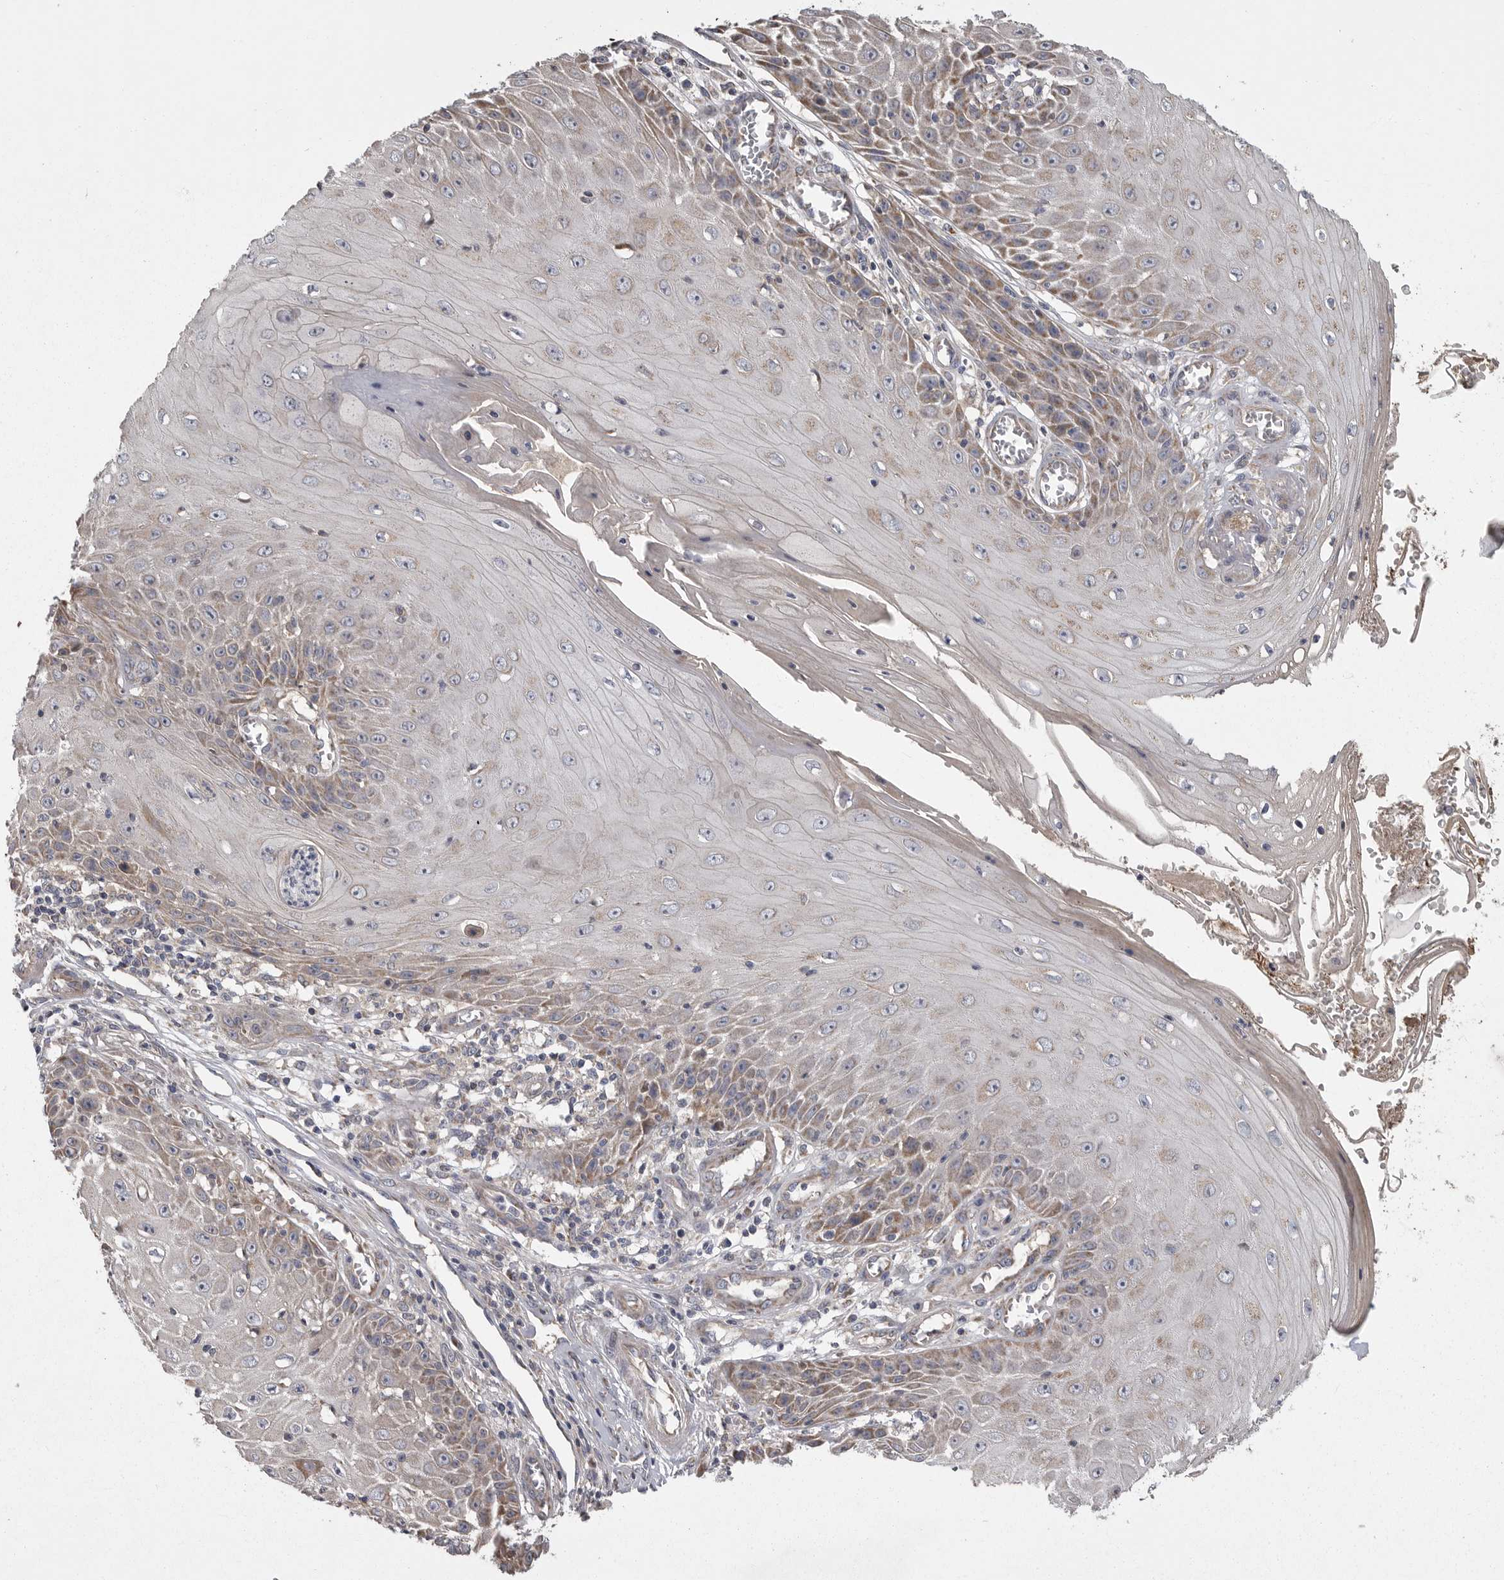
{"staining": {"intensity": "moderate", "quantity": "<25%", "location": "cytoplasmic/membranous"}, "tissue": "skin cancer", "cell_type": "Tumor cells", "image_type": "cancer", "snomed": [{"axis": "morphology", "description": "Squamous cell carcinoma, NOS"}, {"axis": "topography", "description": "Skin"}], "caption": "Skin cancer (squamous cell carcinoma) tissue reveals moderate cytoplasmic/membranous expression in approximately <25% of tumor cells (DAB (3,3'-diaminobenzidine) = brown stain, brightfield microscopy at high magnification).", "gene": "CRP", "patient": {"sex": "female", "age": 73}}